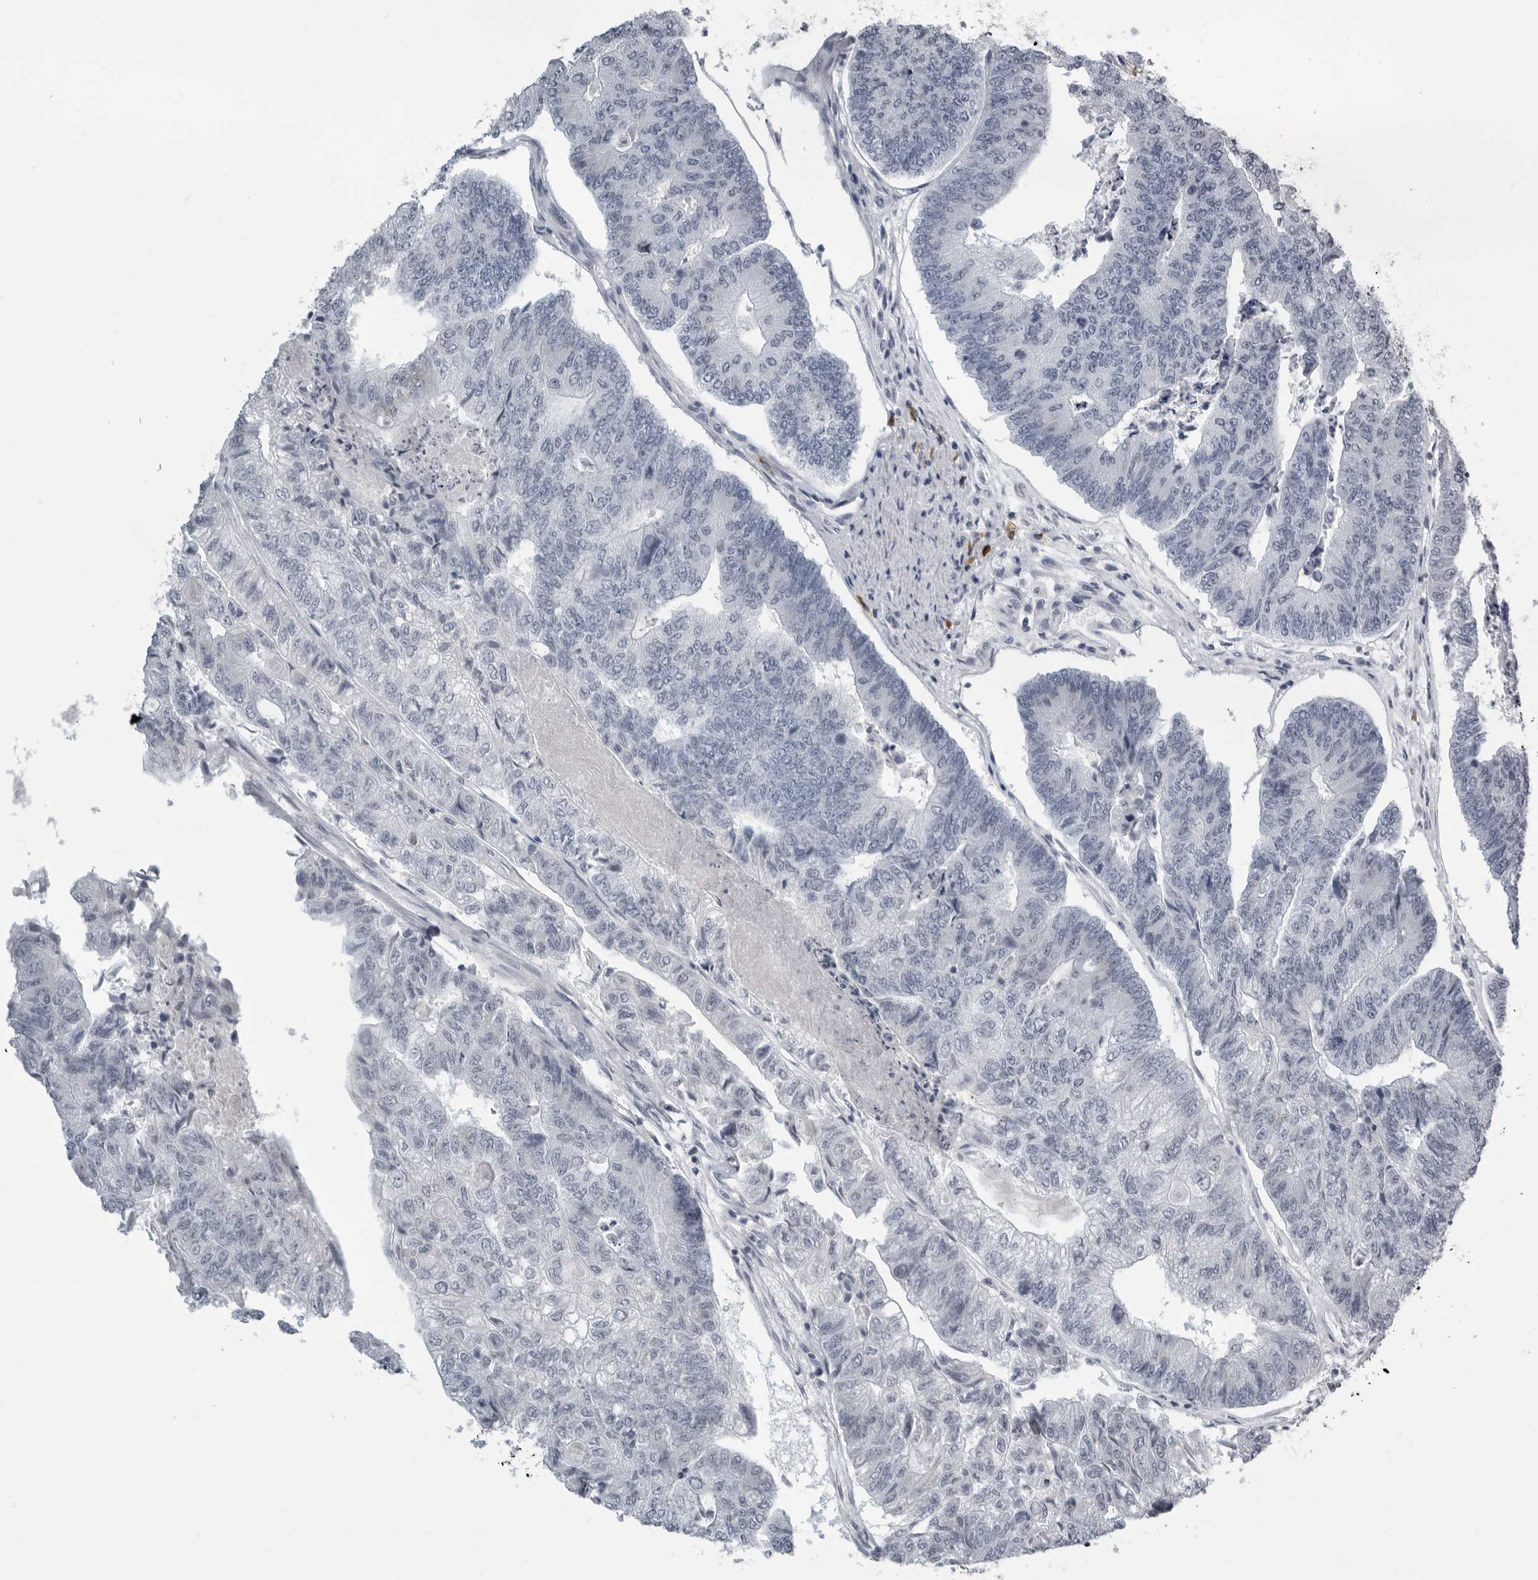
{"staining": {"intensity": "negative", "quantity": "none", "location": "none"}, "tissue": "colorectal cancer", "cell_type": "Tumor cells", "image_type": "cancer", "snomed": [{"axis": "morphology", "description": "Adenocarcinoma, NOS"}, {"axis": "topography", "description": "Colon"}], "caption": "A photomicrograph of adenocarcinoma (colorectal) stained for a protein reveals no brown staining in tumor cells.", "gene": "RTCA", "patient": {"sex": "female", "age": 67}}